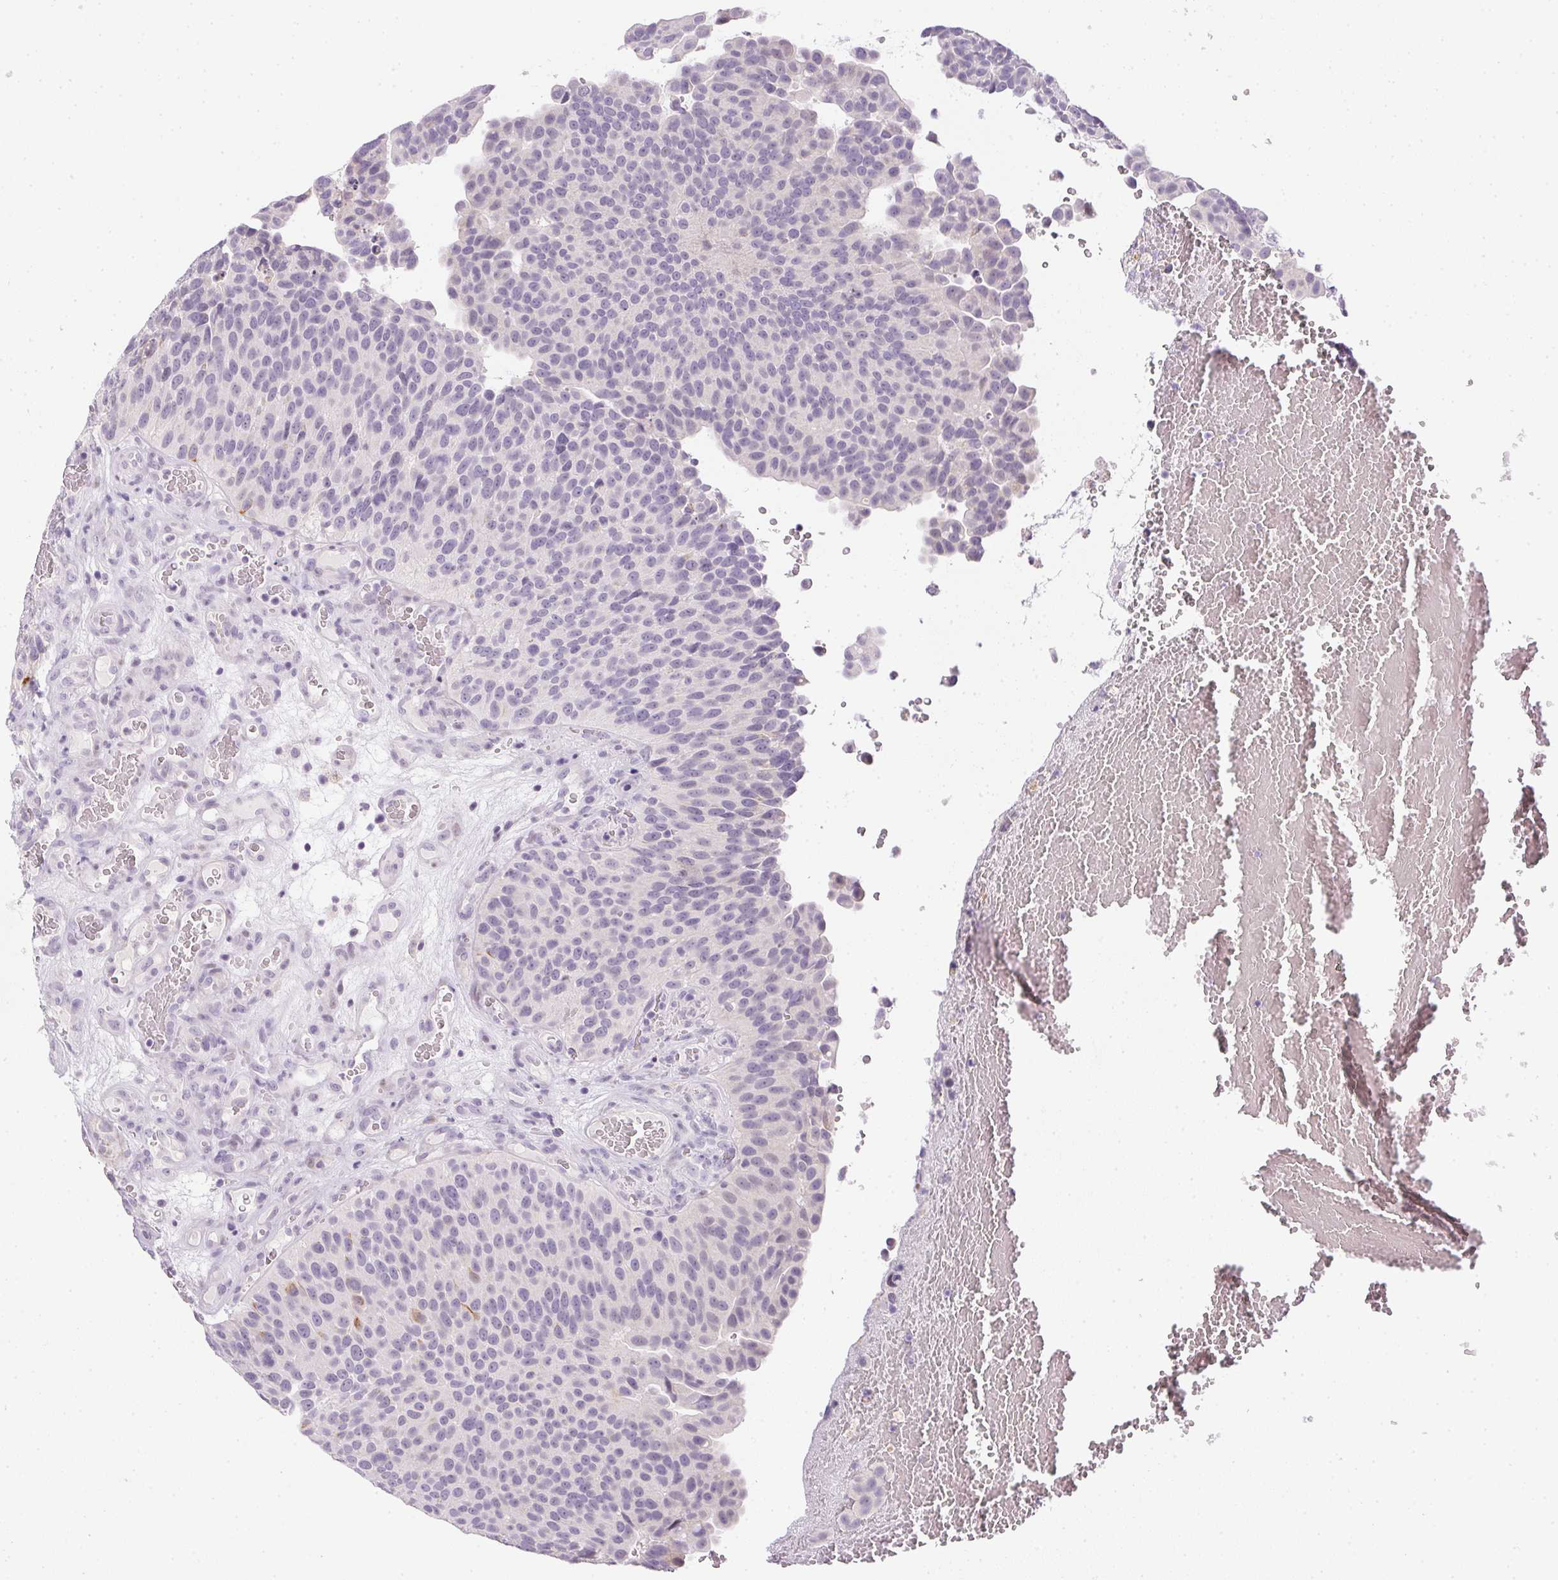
{"staining": {"intensity": "negative", "quantity": "none", "location": "none"}, "tissue": "urothelial cancer", "cell_type": "Tumor cells", "image_type": "cancer", "snomed": [{"axis": "morphology", "description": "Urothelial carcinoma, Low grade"}, {"axis": "topography", "description": "Urinary bladder"}], "caption": "Immunohistochemical staining of urothelial carcinoma (low-grade) shows no significant staining in tumor cells. (DAB (3,3'-diaminobenzidine) immunohistochemistry (IHC), high magnification).", "gene": "GSDMC", "patient": {"sex": "male", "age": 76}}